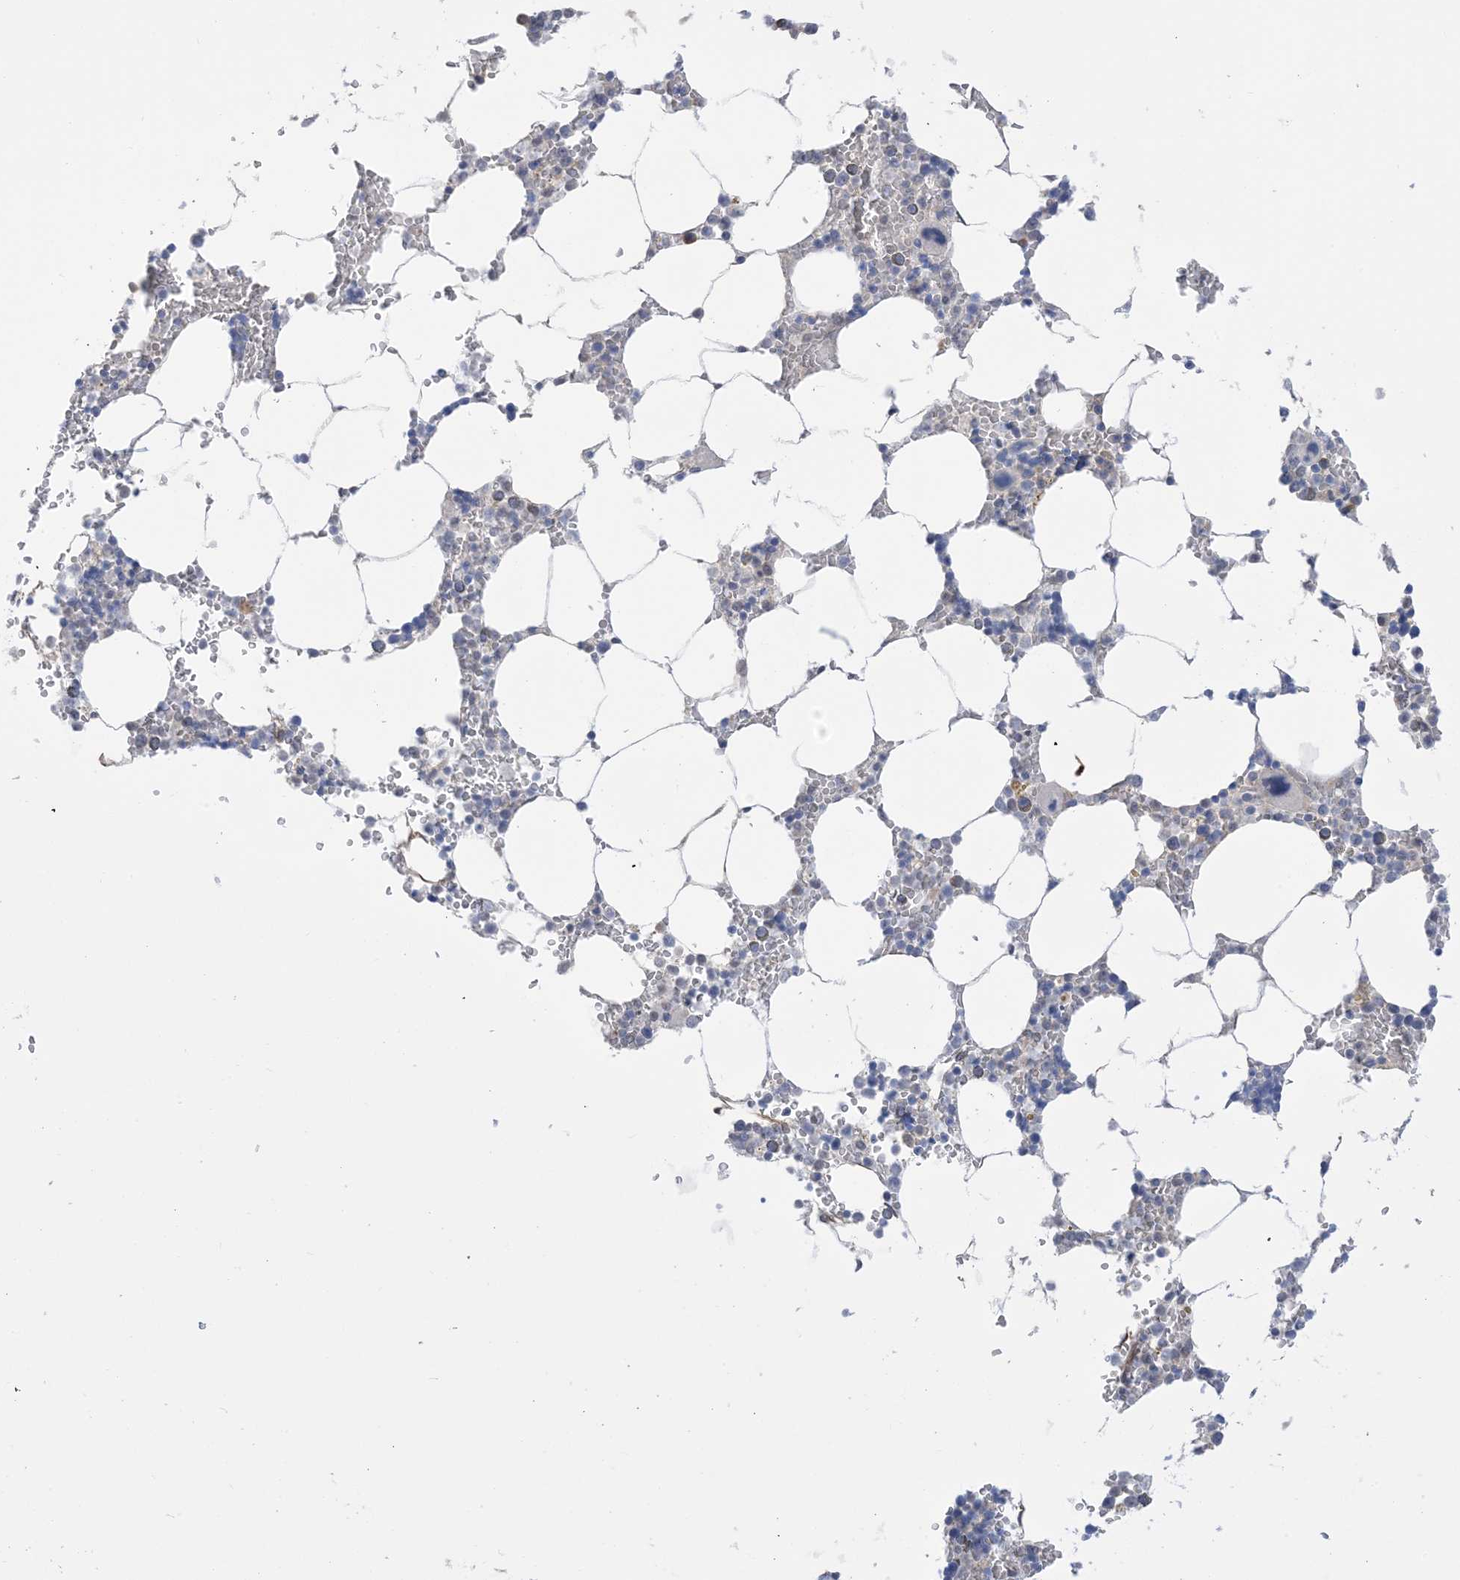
{"staining": {"intensity": "negative", "quantity": "none", "location": "none"}, "tissue": "bone marrow", "cell_type": "Hematopoietic cells", "image_type": "normal", "snomed": [{"axis": "morphology", "description": "Normal tissue, NOS"}, {"axis": "topography", "description": "Bone marrow"}], "caption": "A high-resolution histopathology image shows immunohistochemistry (IHC) staining of normal bone marrow, which displays no significant positivity in hematopoietic cells. (Stains: DAB (3,3'-diaminobenzidine) immunohistochemistry (IHC) with hematoxylin counter stain, Microscopy: brightfield microscopy at high magnification).", "gene": "TTYH1", "patient": {"sex": "male", "age": 70}}